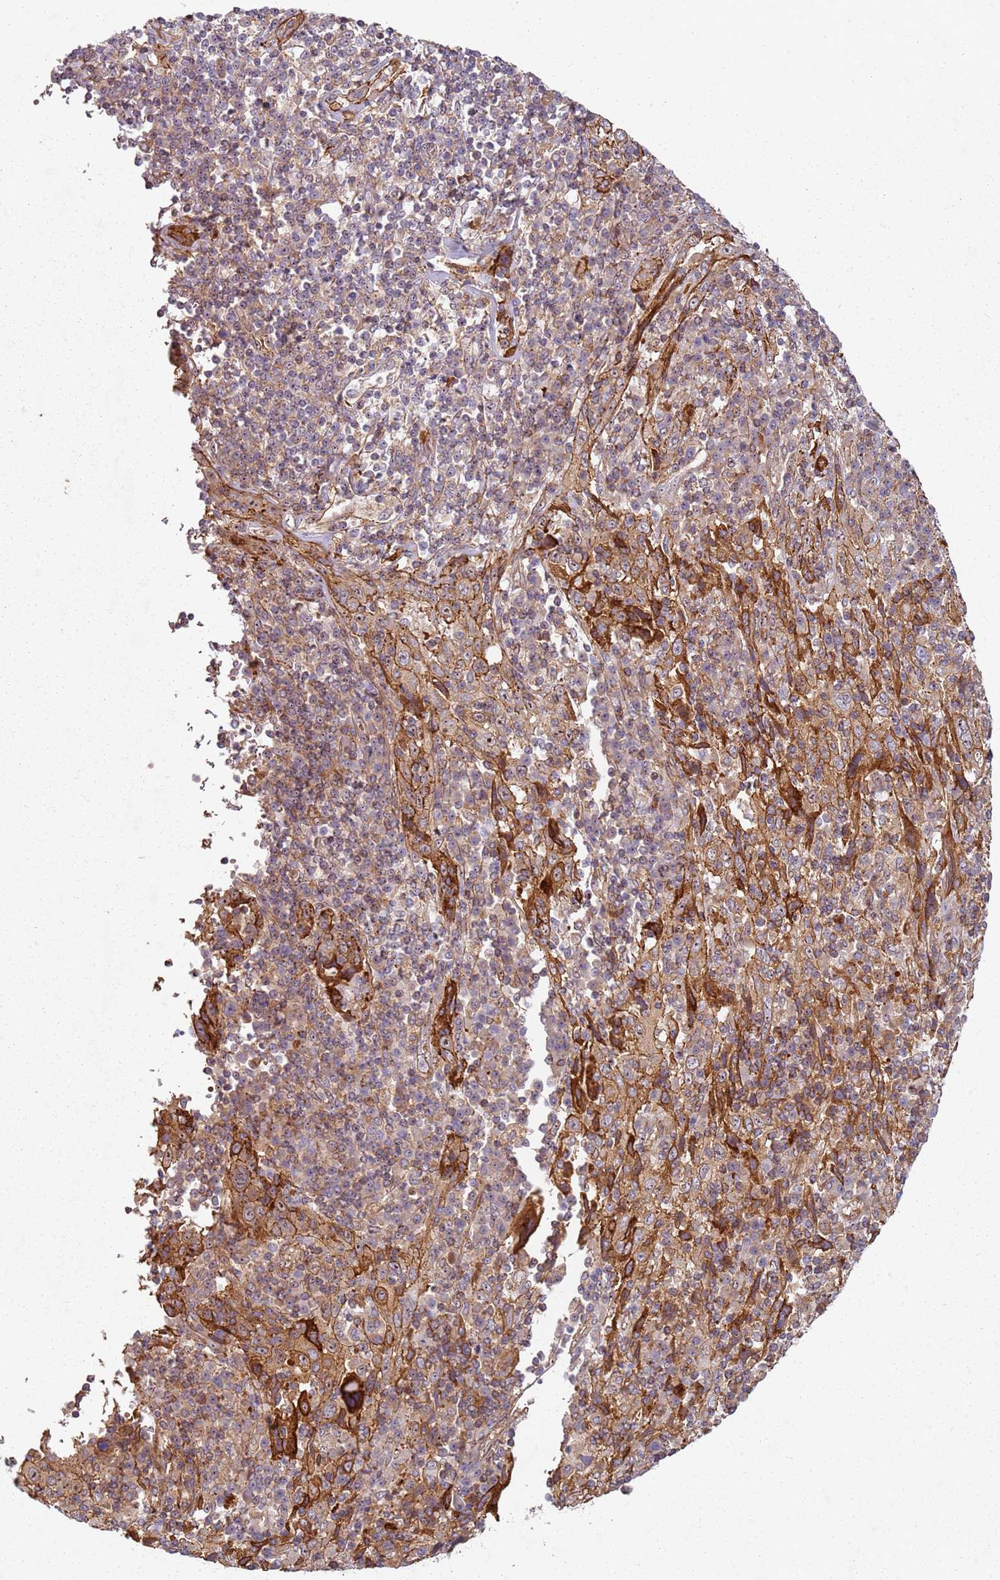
{"staining": {"intensity": "strong", "quantity": "25%-75%", "location": "cytoplasmic/membranous"}, "tissue": "cervical cancer", "cell_type": "Tumor cells", "image_type": "cancer", "snomed": [{"axis": "morphology", "description": "Squamous cell carcinoma, NOS"}, {"axis": "topography", "description": "Cervix"}], "caption": "Squamous cell carcinoma (cervical) stained with DAB immunohistochemistry displays high levels of strong cytoplasmic/membranous expression in about 25%-75% of tumor cells.", "gene": "C2CD4B", "patient": {"sex": "female", "age": 46}}